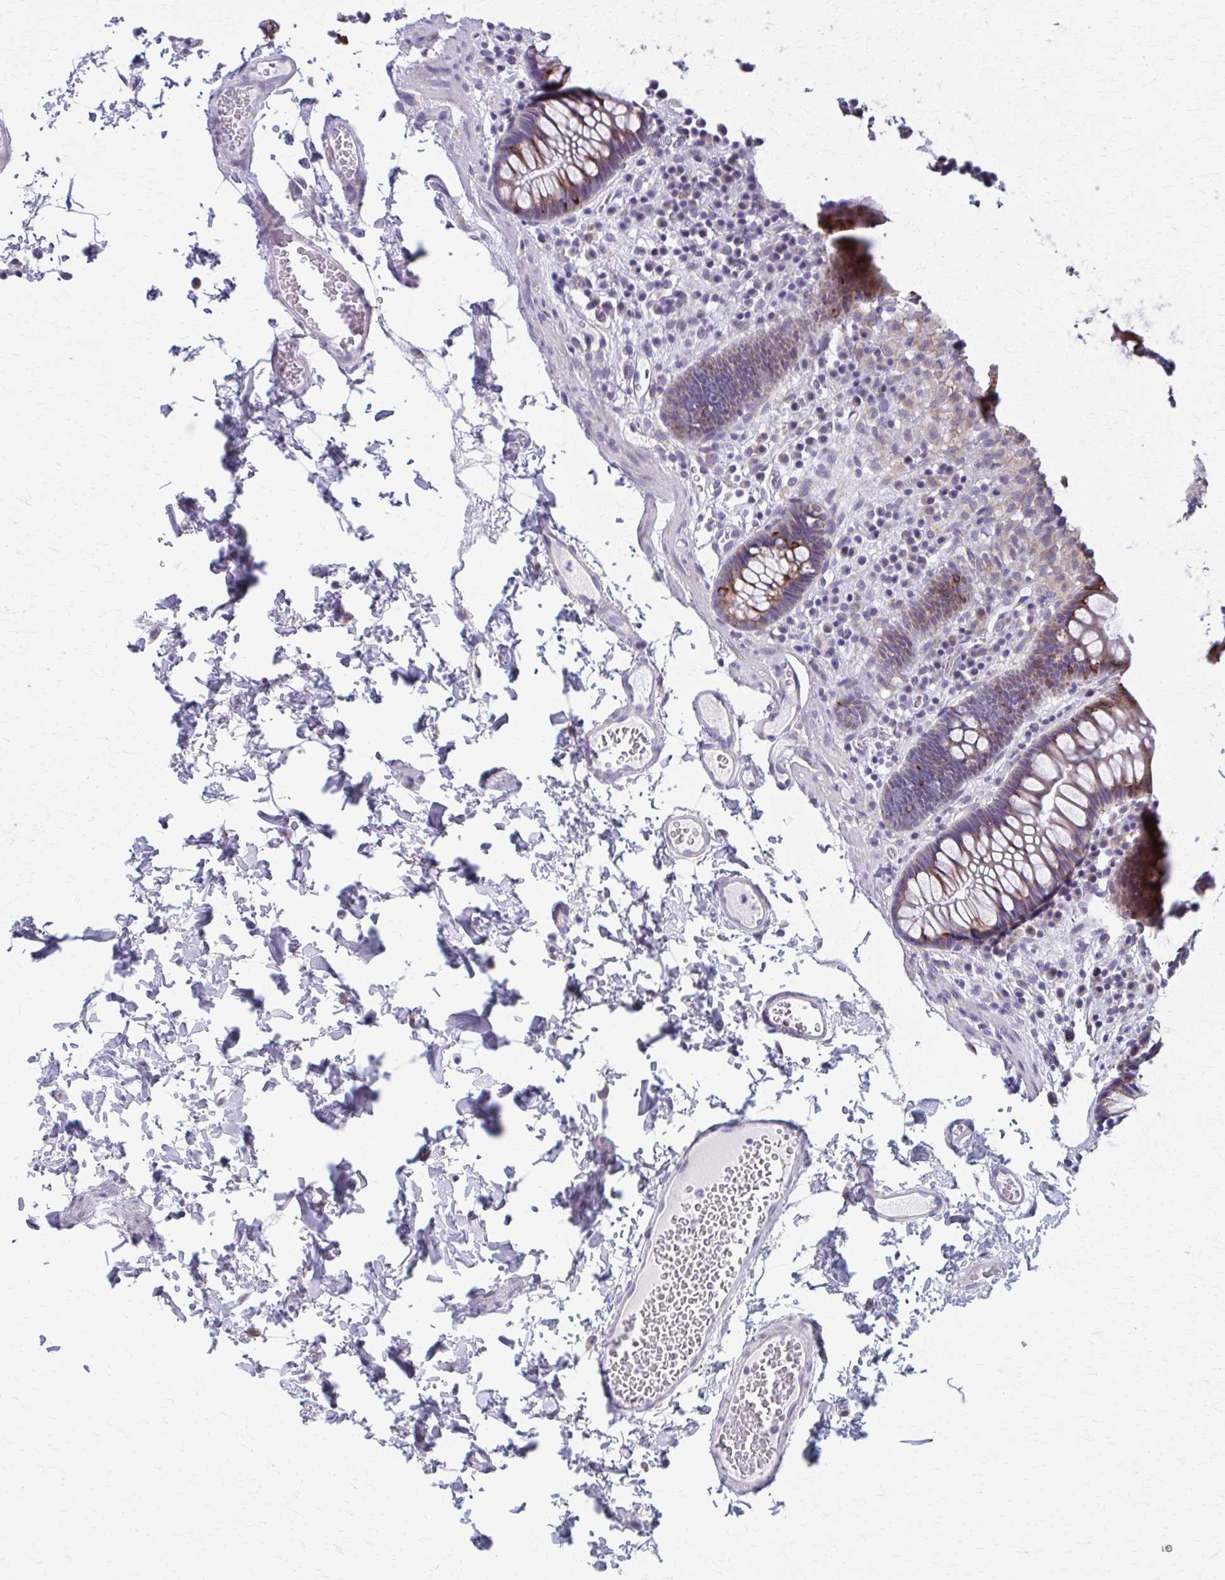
{"staining": {"intensity": "negative", "quantity": "none", "location": "none"}, "tissue": "colon", "cell_type": "Endothelial cells", "image_type": "normal", "snomed": [{"axis": "morphology", "description": "Normal tissue, NOS"}, {"axis": "topography", "description": "Colon"}, {"axis": "topography", "description": "Peripheral nerve tissue"}], "caption": "Immunohistochemistry of normal colon shows no positivity in endothelial cells.", "gene": "SPATS2L", "patient": {"sex": "male", "age": 84}}